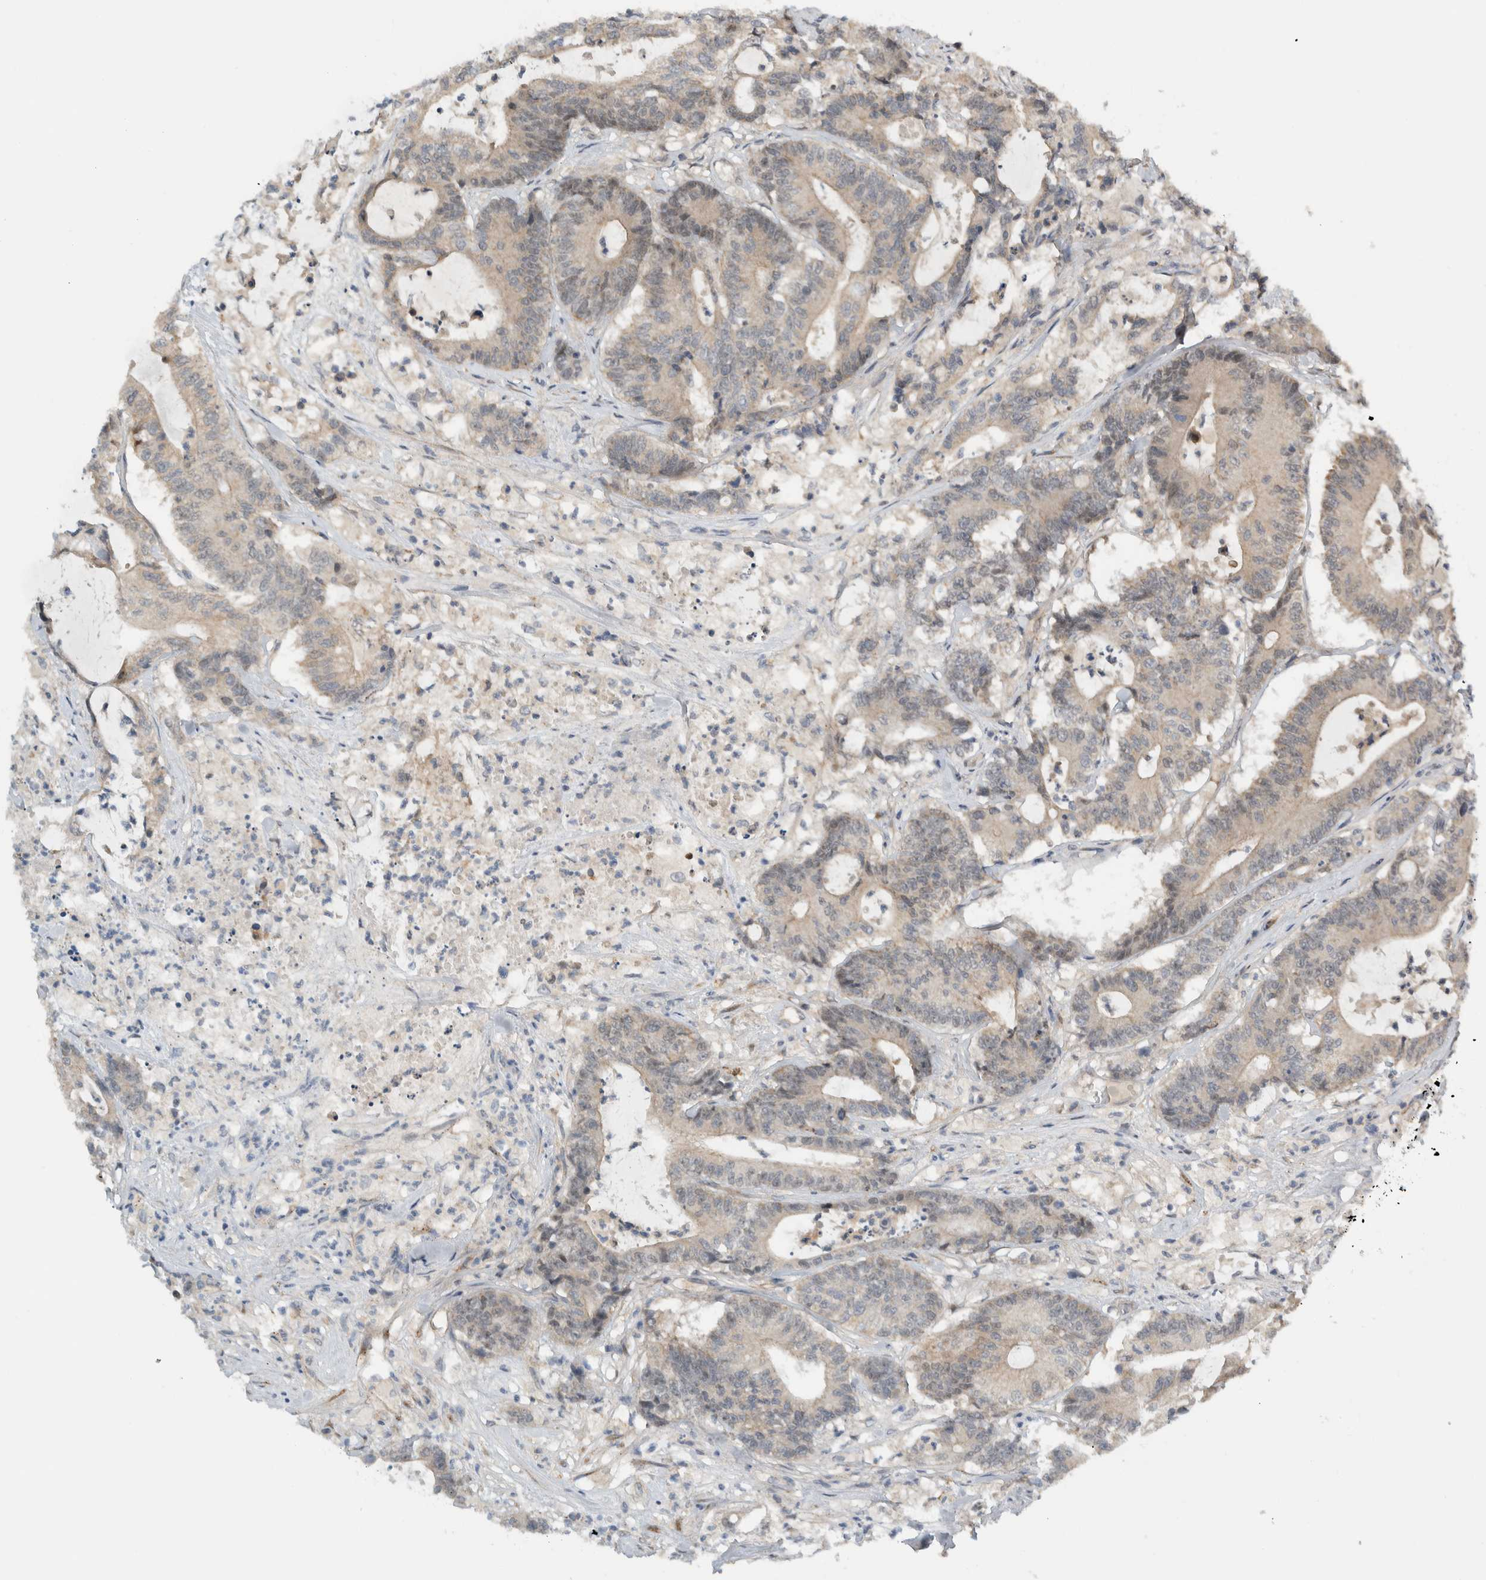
{"staining": {"intensity": "weak", "quantity": ">75%", "location": "cytoplasmic/membranous"}, "tissue": "colorectal cancer", "cell_type": "Tumor cells", "image_type": "cancer", "snomed": [{"axis": "morphology", "description": "Adenocarcinoma, NOS"}, {"axis": "topography", "description": "Colon"}], "caption": "Immunohistochemistry of human adenocarcinoma (colorectal) exhibits low levels of weak cytoplasmic/membranous expression in about >75% of tumor cells.", "gene": "MPRIP", "patient": {"sex": "female", "age": 84}}